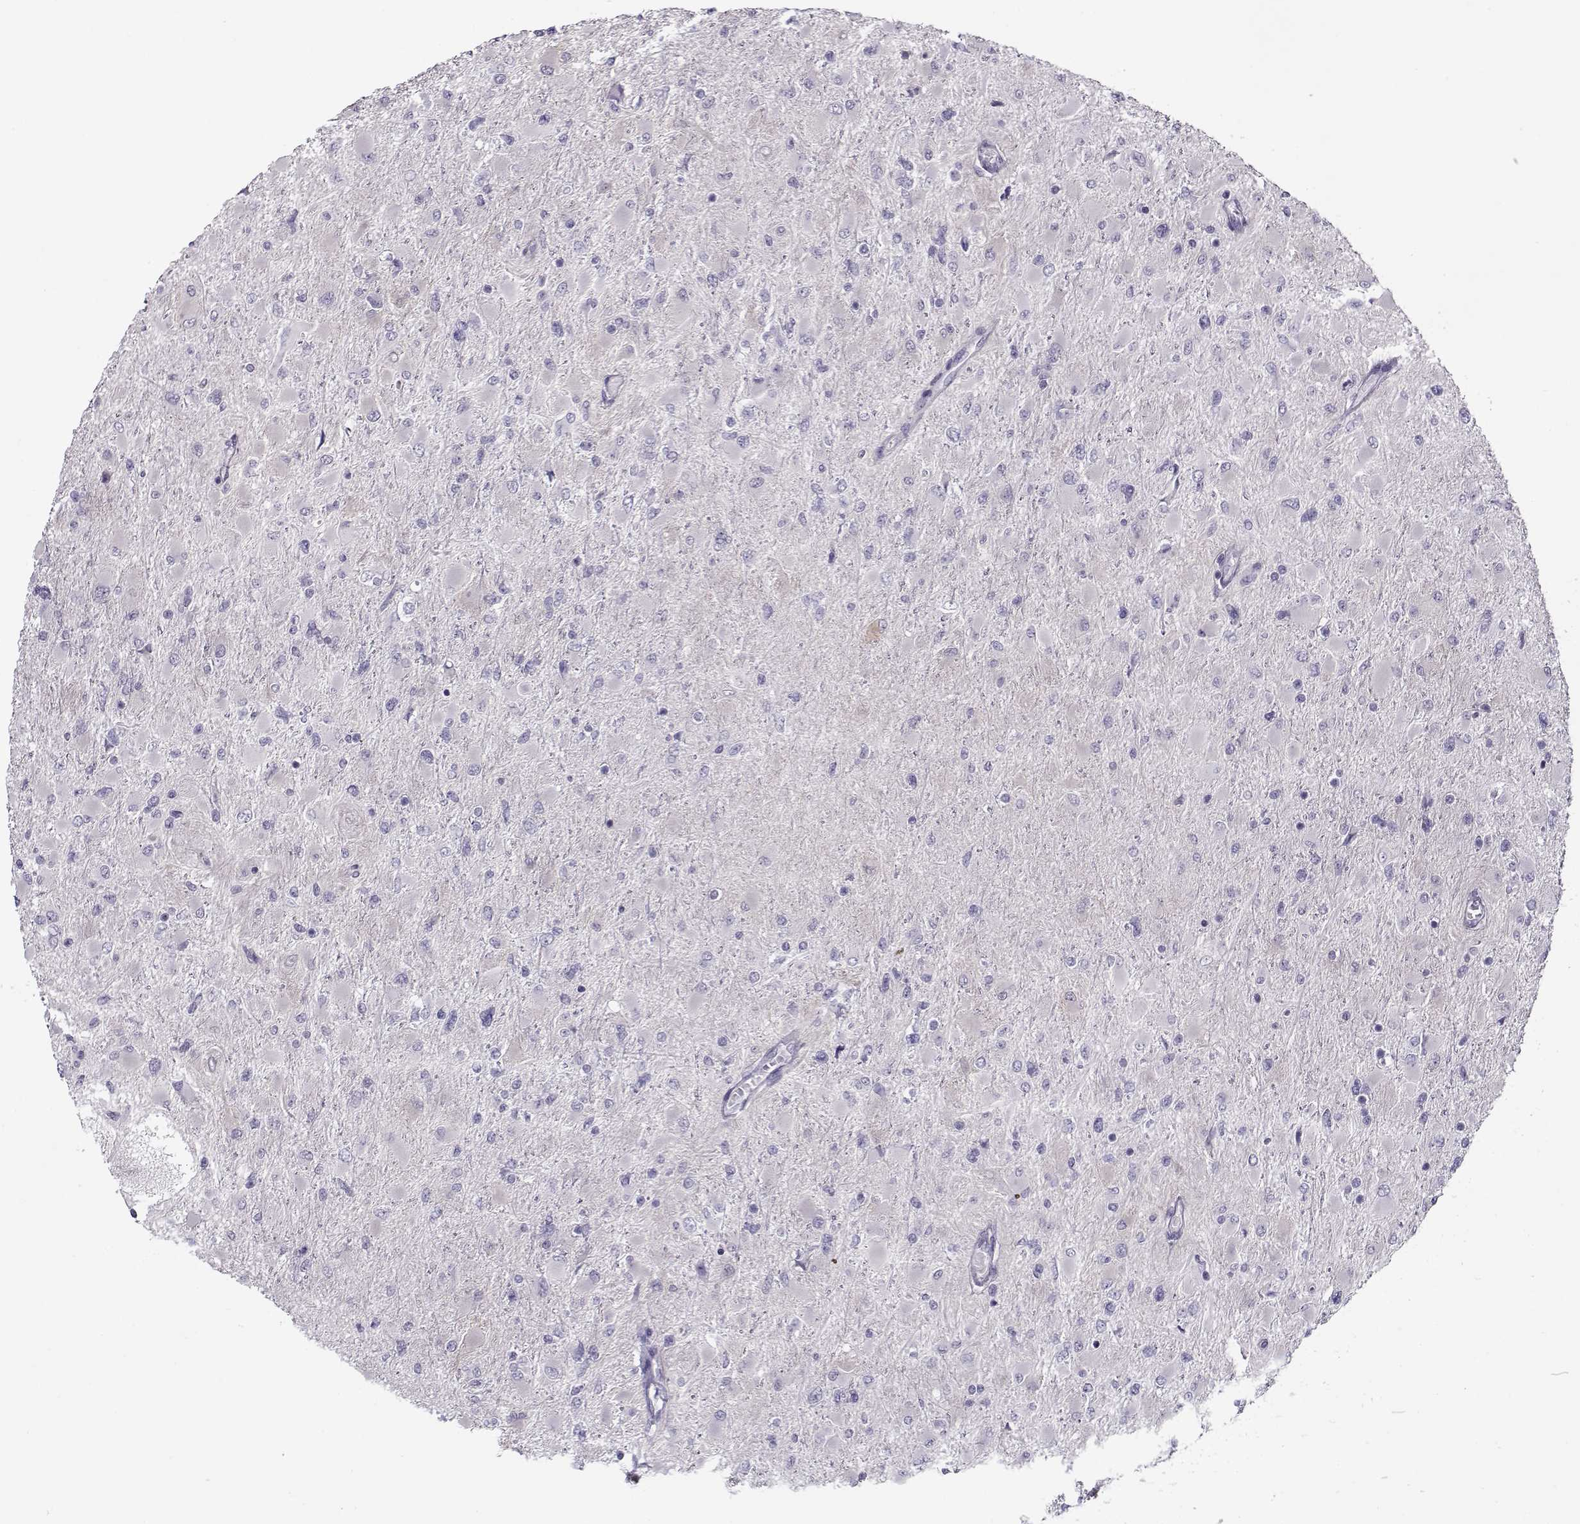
{"staining": {"intensity": "negative", "quantity": "none", "location": "none"}, "tissue": "glioma", "cell_type": "Tumor cells", "image_type": "cancer", "snomed": [{"axis": "morphology", "description": "Glioma, malignant, High grade"}, {"axis": "topography", "description": "Cerebral cortex"}], "caption": "Tumor cells show no significant positivity in glioma. (Brightfield microscopy of DAB (3,3'-diaminobenzidine) IHC at high magnification).", "gene": "PP2D1", "patient": {"sex": "female", "age": 36}}